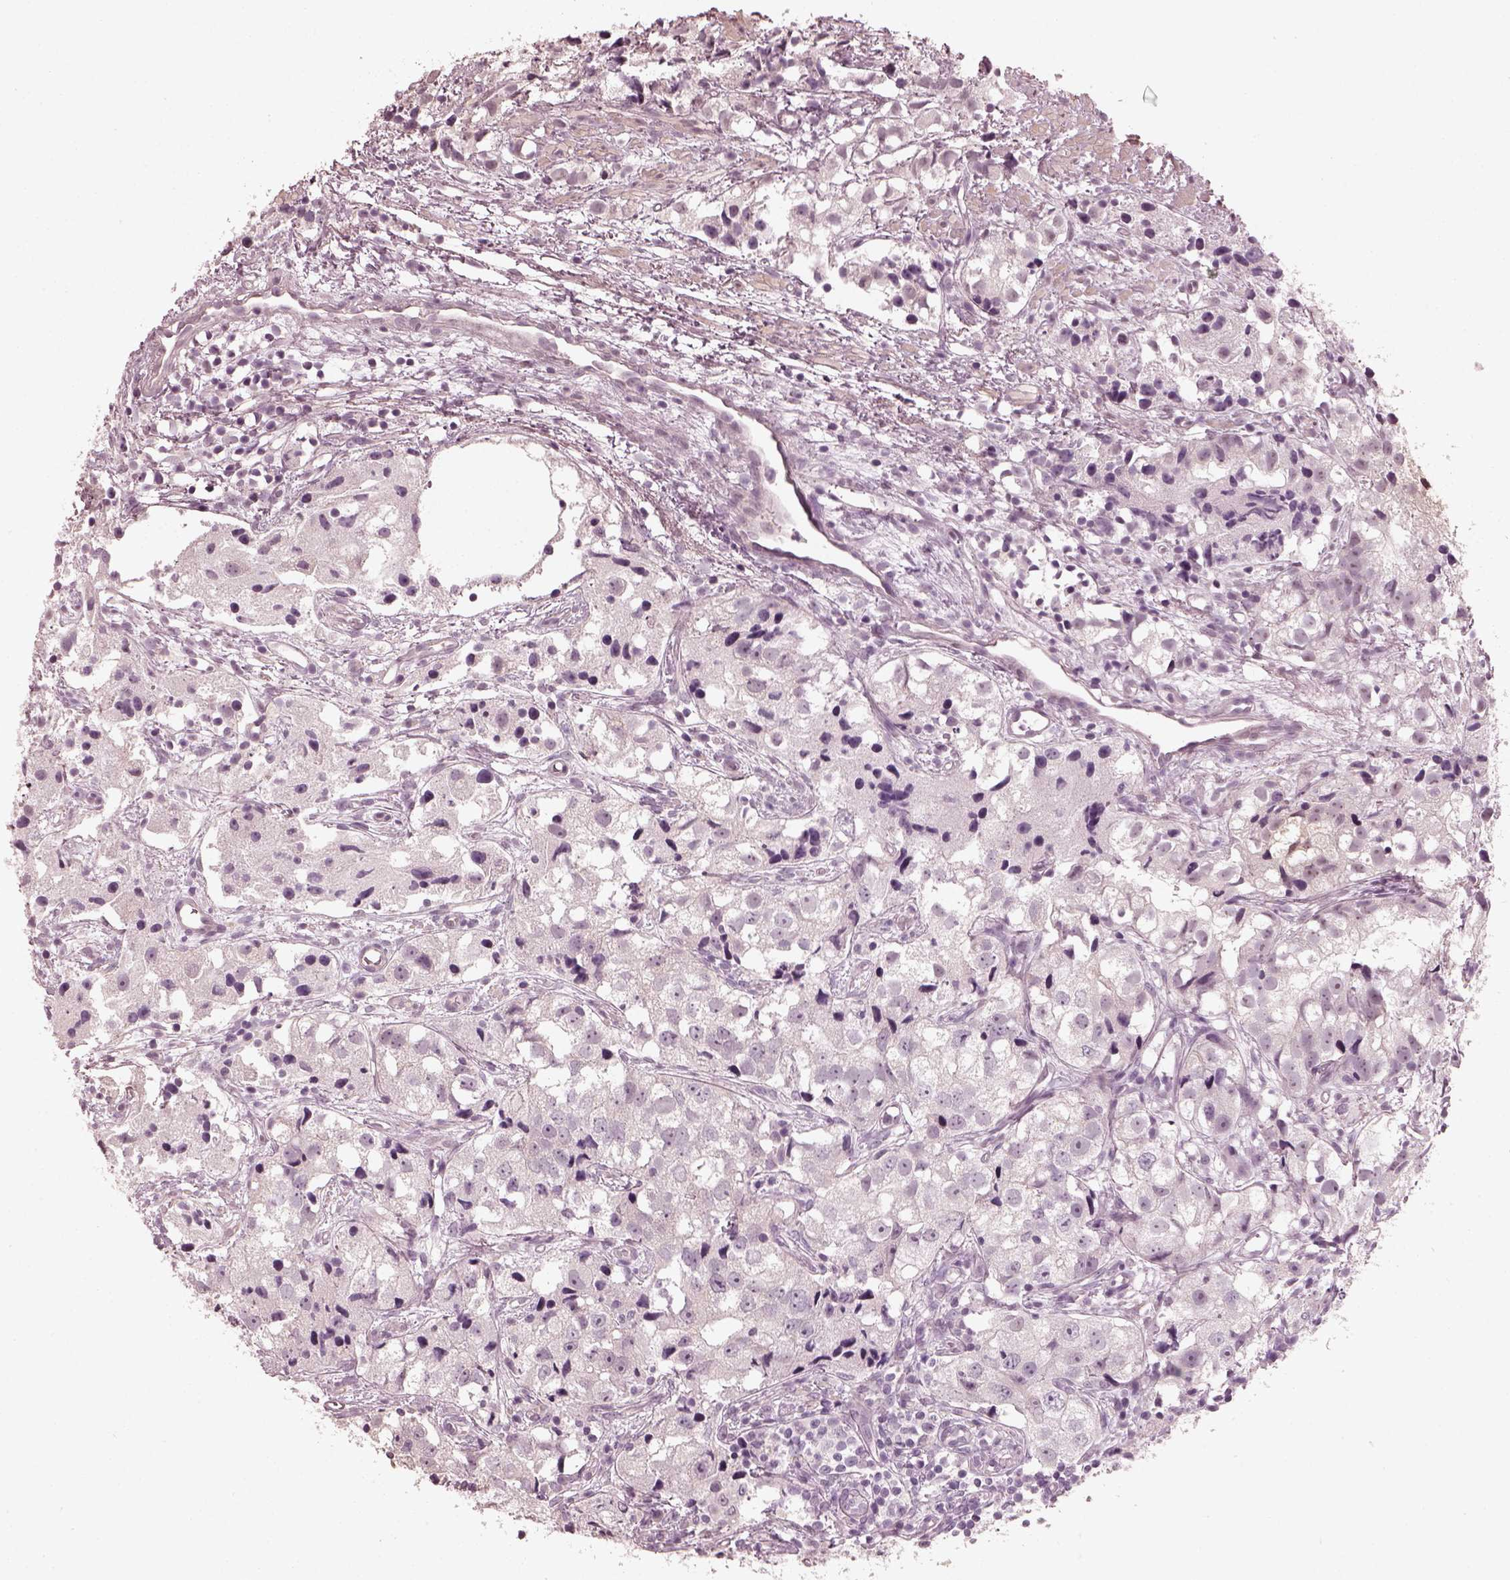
{"staining": {"intensity": "negative", "quantity": "none", "location": "none"}, "tissue": "prostate cancer", "cell_type": "Tumor cells", "image_type": "cancer", "snomed": [{"axis": "morphology", "description": "Adenocarcinoma, High grade"}, {"axis": "topography", "description": "Prostate"}], "caption": "DAB immunohistochemical staining of prostate cancer demonstrates no significant positivity in tumor cells.", "gene": "OPTC", "patient": {"sex": "male", "age": 68}}